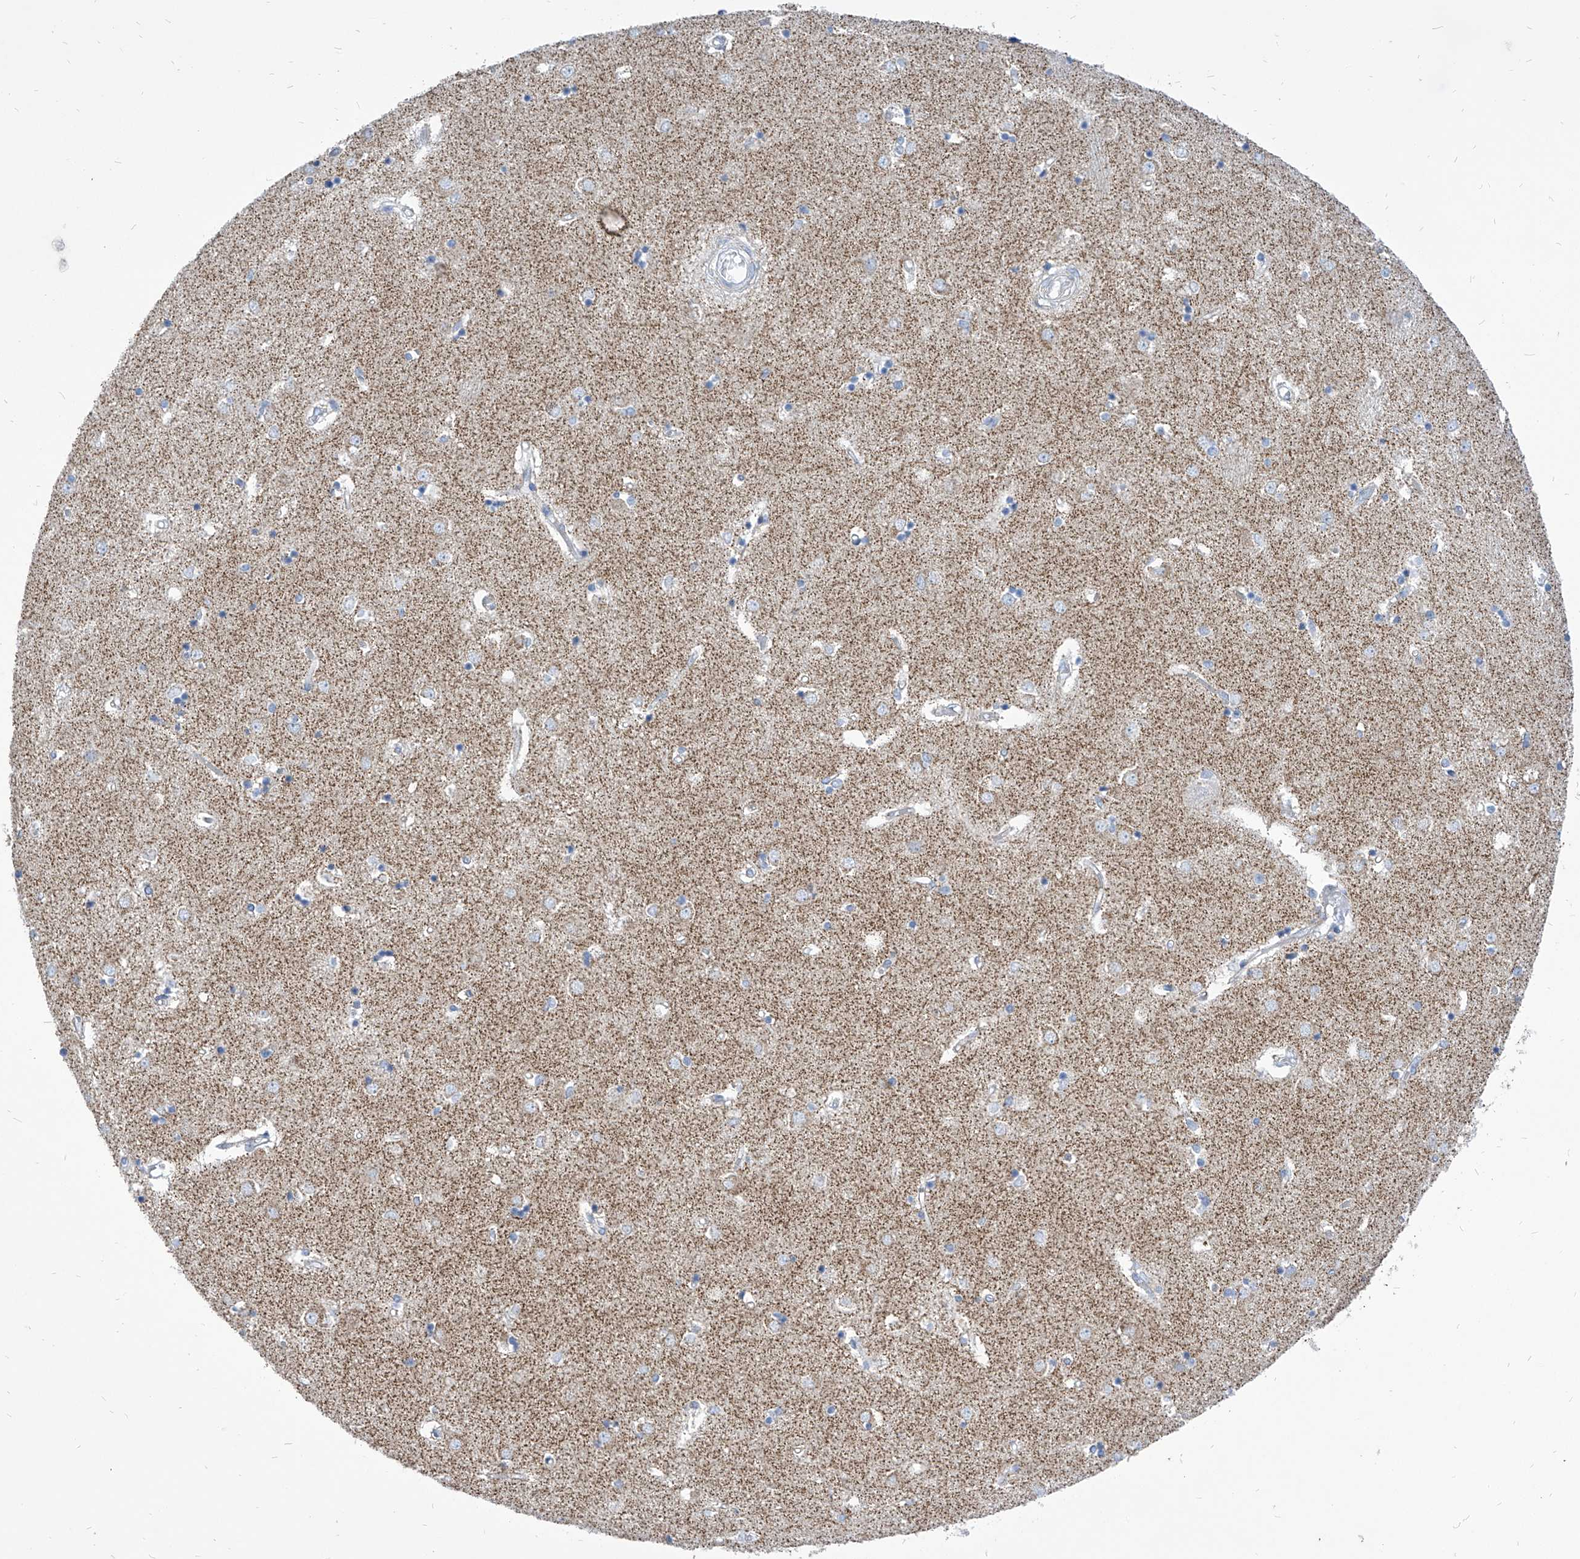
{"staining": {"intensity": "negative", "quantity": "none", "location": "none"}, "tissue": "caudate", "cell_type": "Glial cells", "image_type": "normal", "snomed": [{"axis": "morphology", "description": "Normal tissue, NOS"}, {"axis": "topography", "description": "Lateral ventricle wall"}], "caption": "This is a photomicrograph of immunohistochemistry staining of unremarkable caudate, which shows no positivity in glial cells.", "gene": "COQ3", "patient": {"sex": "male", "age": 45}}